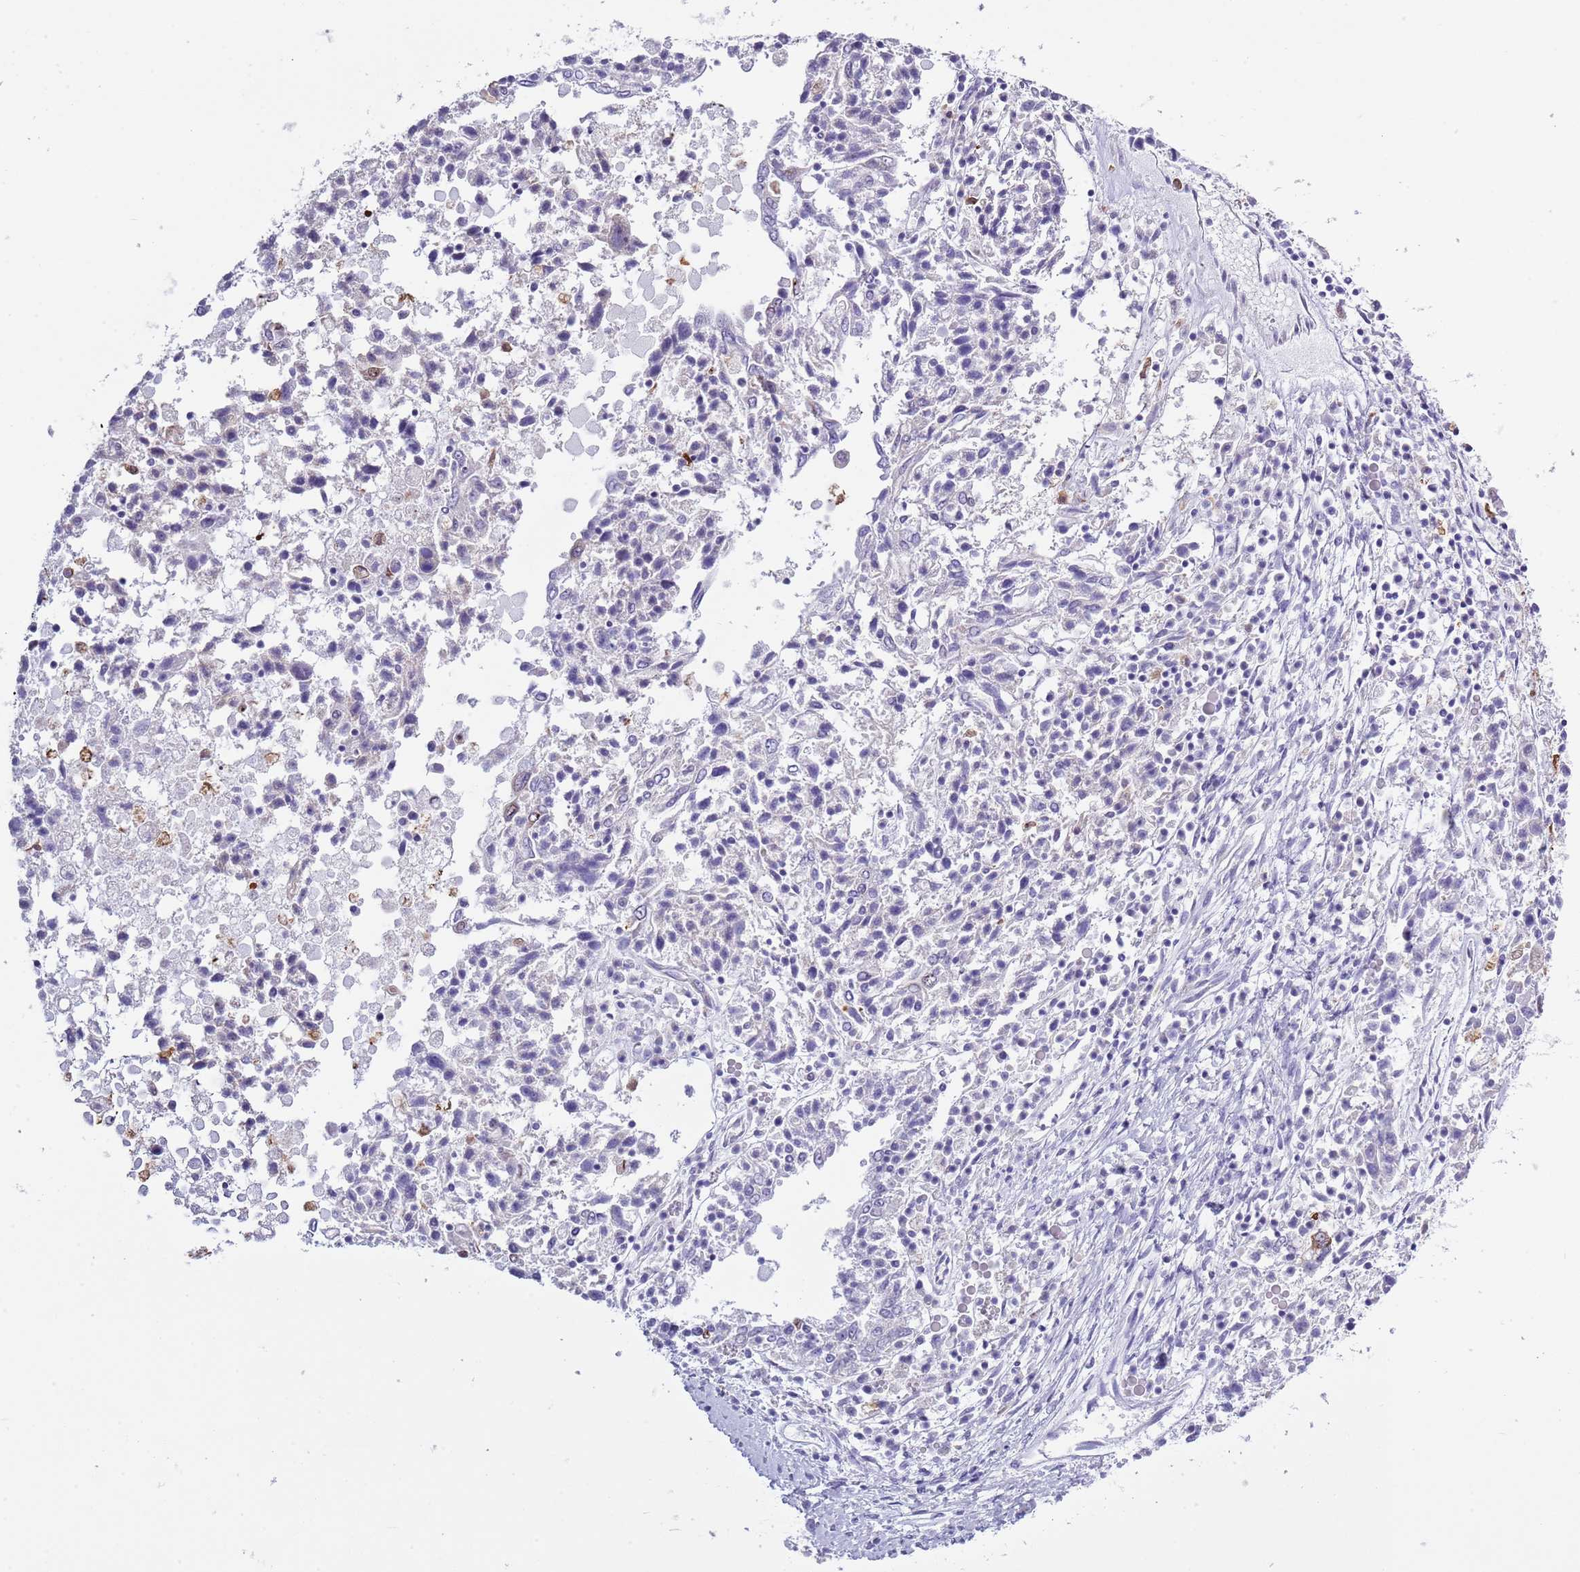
{"staining": {"intensity": "negative", "quantity": "none", "location": "none"}, "tissue": "ovarian cancer", "cell_type": "Tumor cells", "image_type": "cancer", "snomed": [{"axis": "morphology", "description": "Carcinoma, endometroid"}, {"axis": "topography", "description": "Ovary"}], "caption": "A high-resolution photomicrograph shows immunohistochemistry (IHC) staining of ovarian cancer (endometroid carcinoma), which demonstrates no significant staining in tumor cells. (DAB immunohistochemistry, high magnification).", "gene": "ZFP2", "patient": {"sex": "female", "age": 62}}